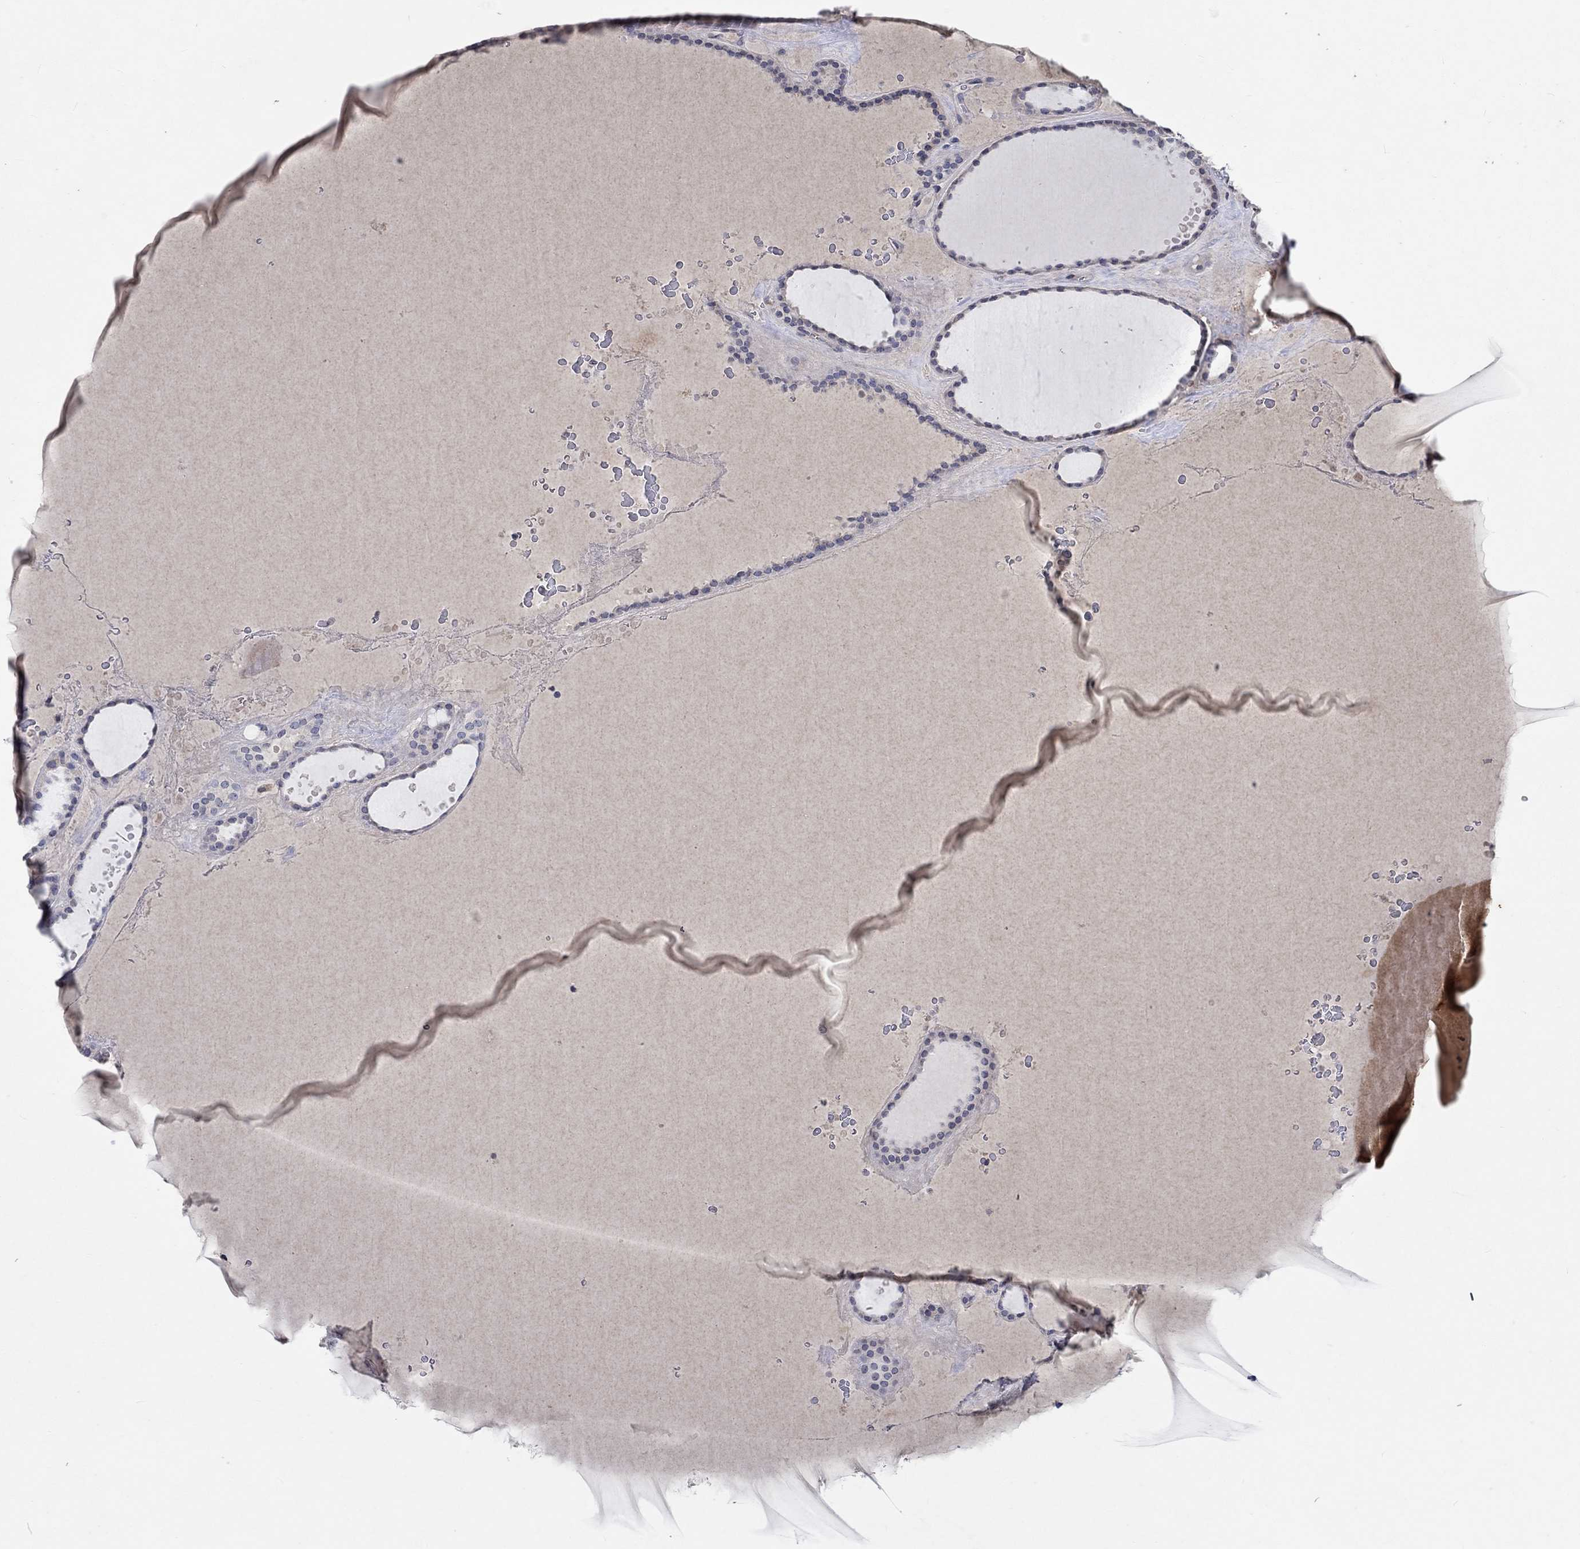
{"staining": {"intensity": "negative", "quantity": "none", "location": "none"}, "tissue": "thyroid gland", "cell_type": "Glandular cells", "image_type": "normal", "snomed": [{"axis": "morphology", "description": "Normal tissue, NOS"}, {"axis": "topography", "description": "Thyroid gland"}], "caption": "High power microscopy histopathology image of an IHC micrograph of benign thyroid gland, revealing no significant positivity in glandular cells. (Immunohistochemistry, brightfield microscopy, high magnification).", "gene": "TMEM169", "patient": {"sex": "male", "age": 63}}